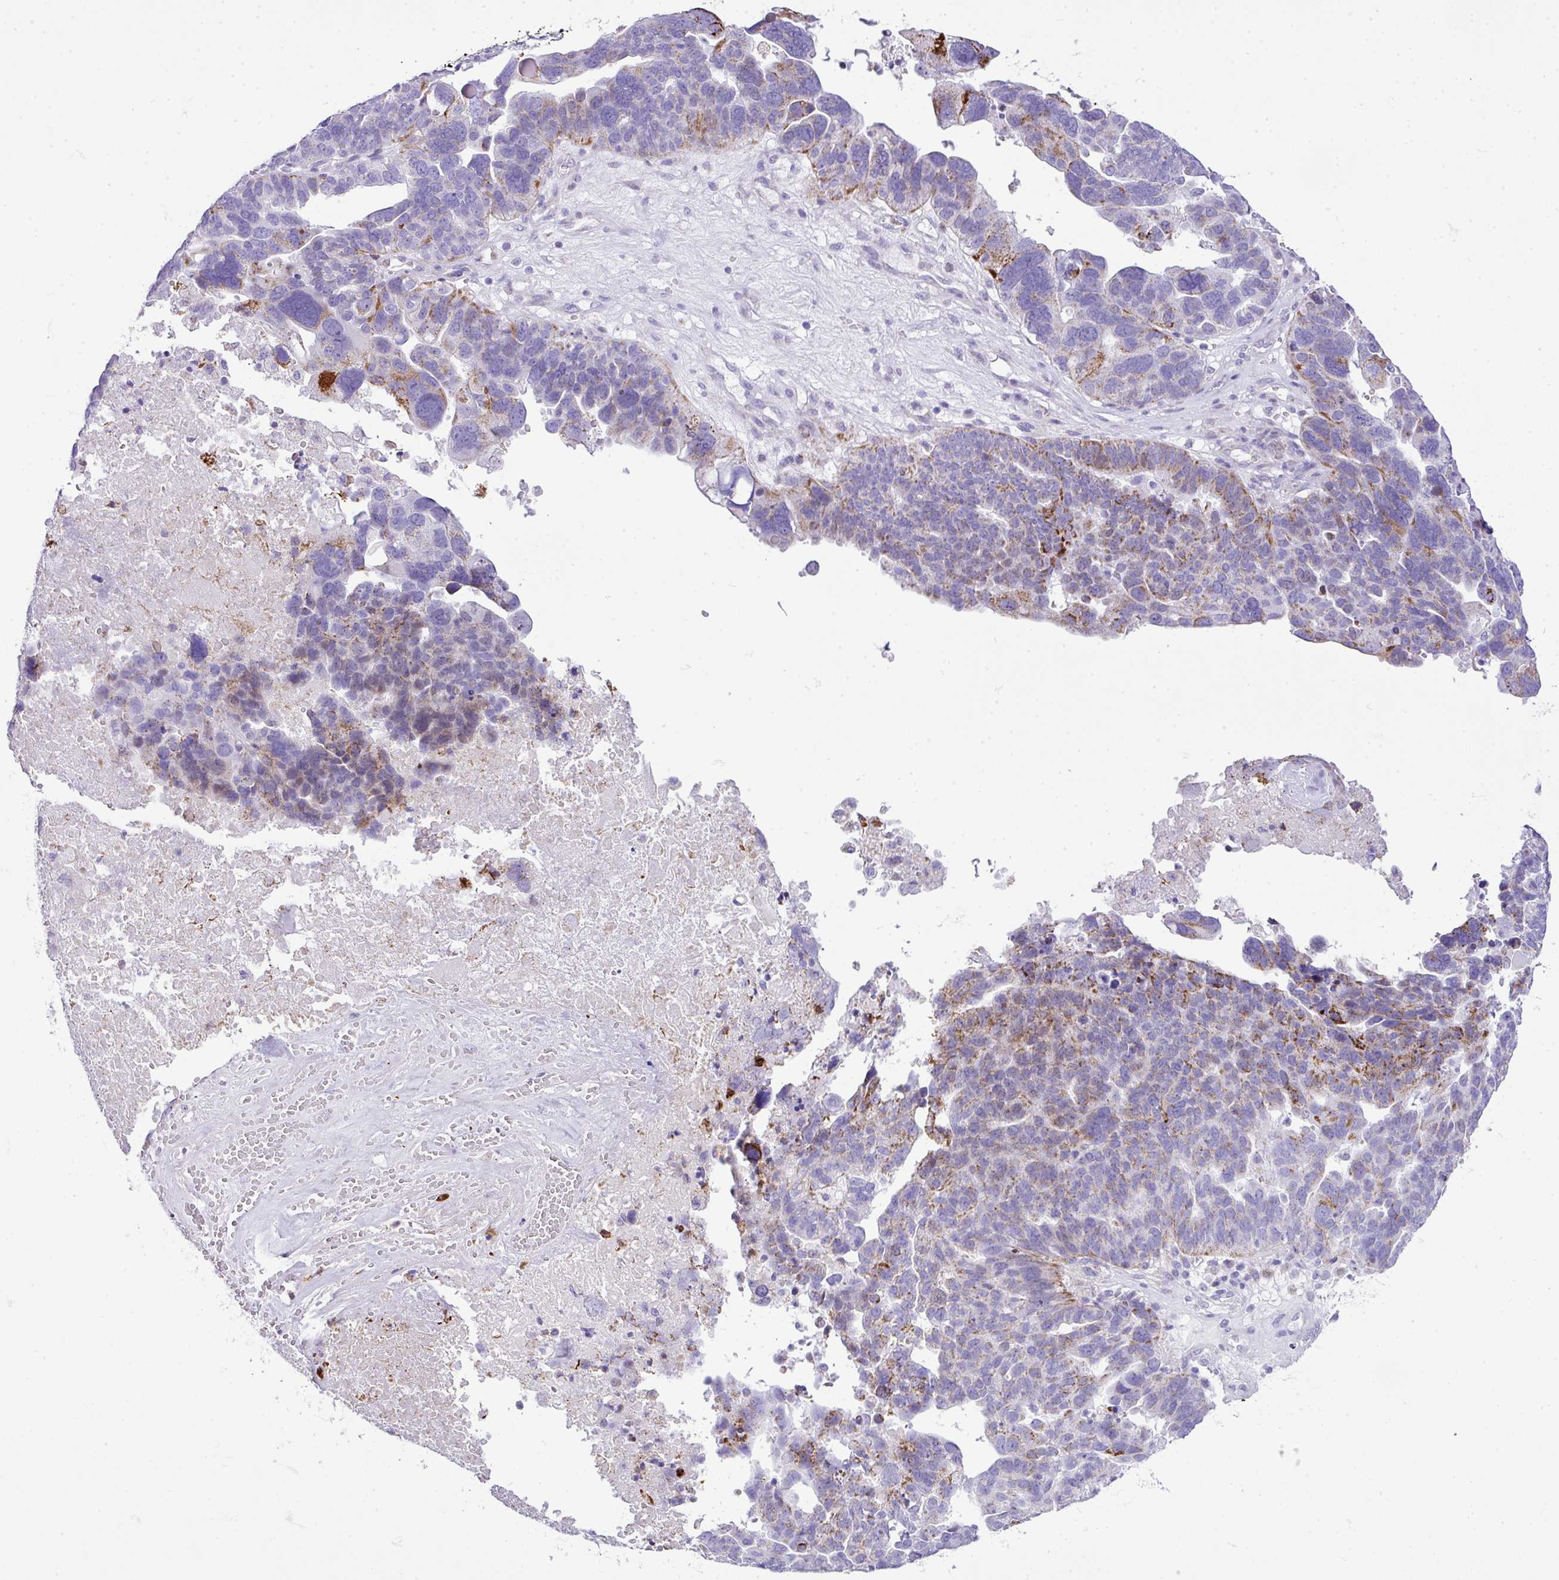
{"staining": {"intensity": "moderate", "quantity": "<25%", "location": "cytoplasmic/membranous"}, "tissue": "ovarian cancer", "cell_type": "Tumor cells", "image_type": "cancer", "snomed": [{"axis": "morphology", "description": "Cystadenocarcinoma, serous, NOS"}, {"axis": "topography", "description": "Ovary"}], "caption": "Human ovarian cancer (serous cystadenocarcinoma) stained for a protein (brown) exhibits moderate cytoplasmic/membranous positive positivity in approximately <25% of tumor cells.", "gene": "RCAN2", "patient": {"sex": "female", "age": 59}}